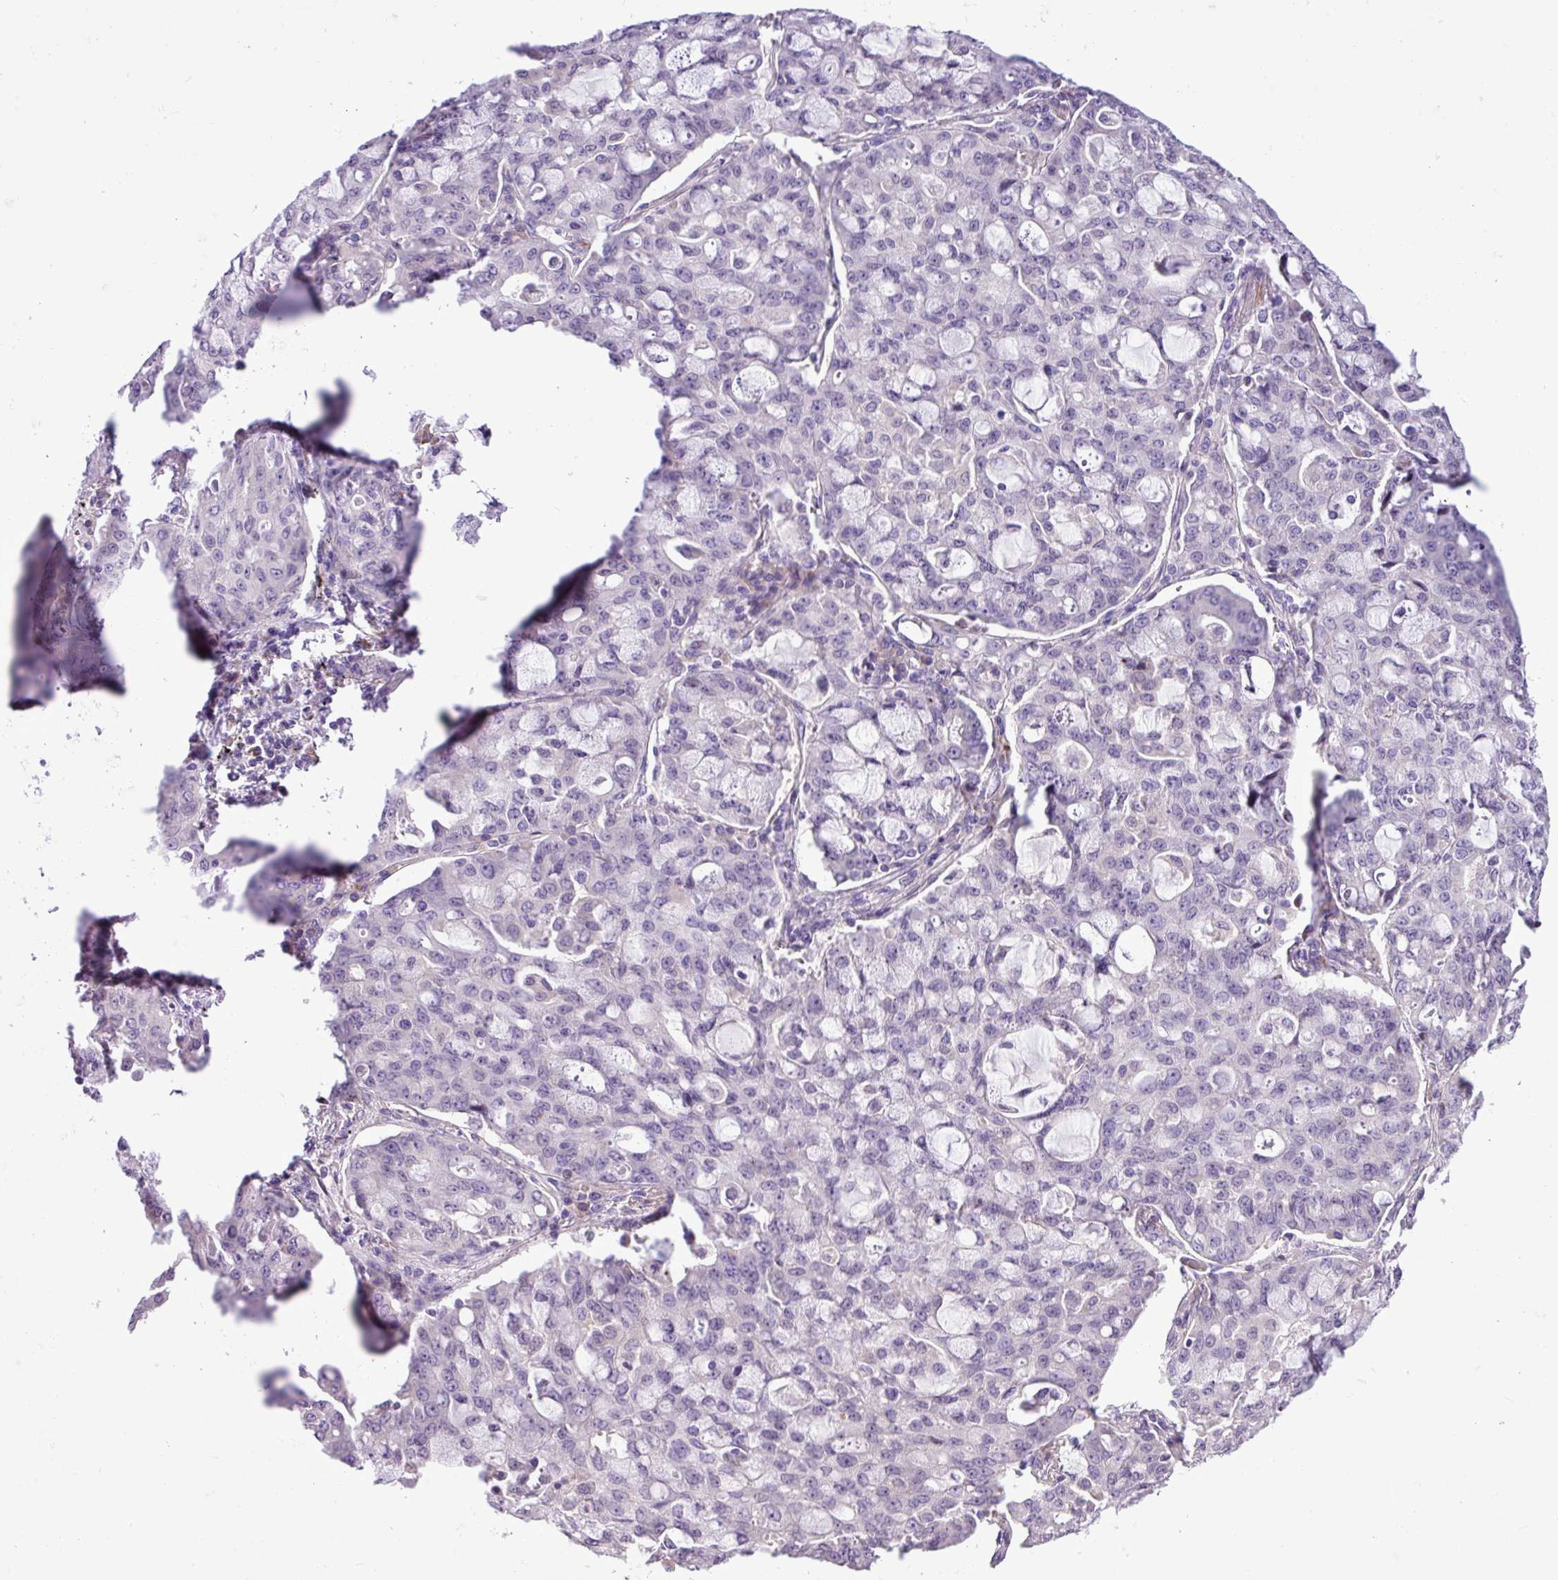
{"staining": {"intensity": "negative", "quantity": "none", "location": "none"}, "tissue": "lung cancer", "cell_type": "Tumor cells", "image_type": "cancer", "snomed": [{"axis": "morphology", "description": "Adenocarcinoma, NOS"}, {"axis": "topography", "description": "Lung"}], "caption": "There is no significant staining in tumor cells of adenocarcinoma (lung).", "gene": "C11orf91", "patient": {"sex": "female", "age": 44}}